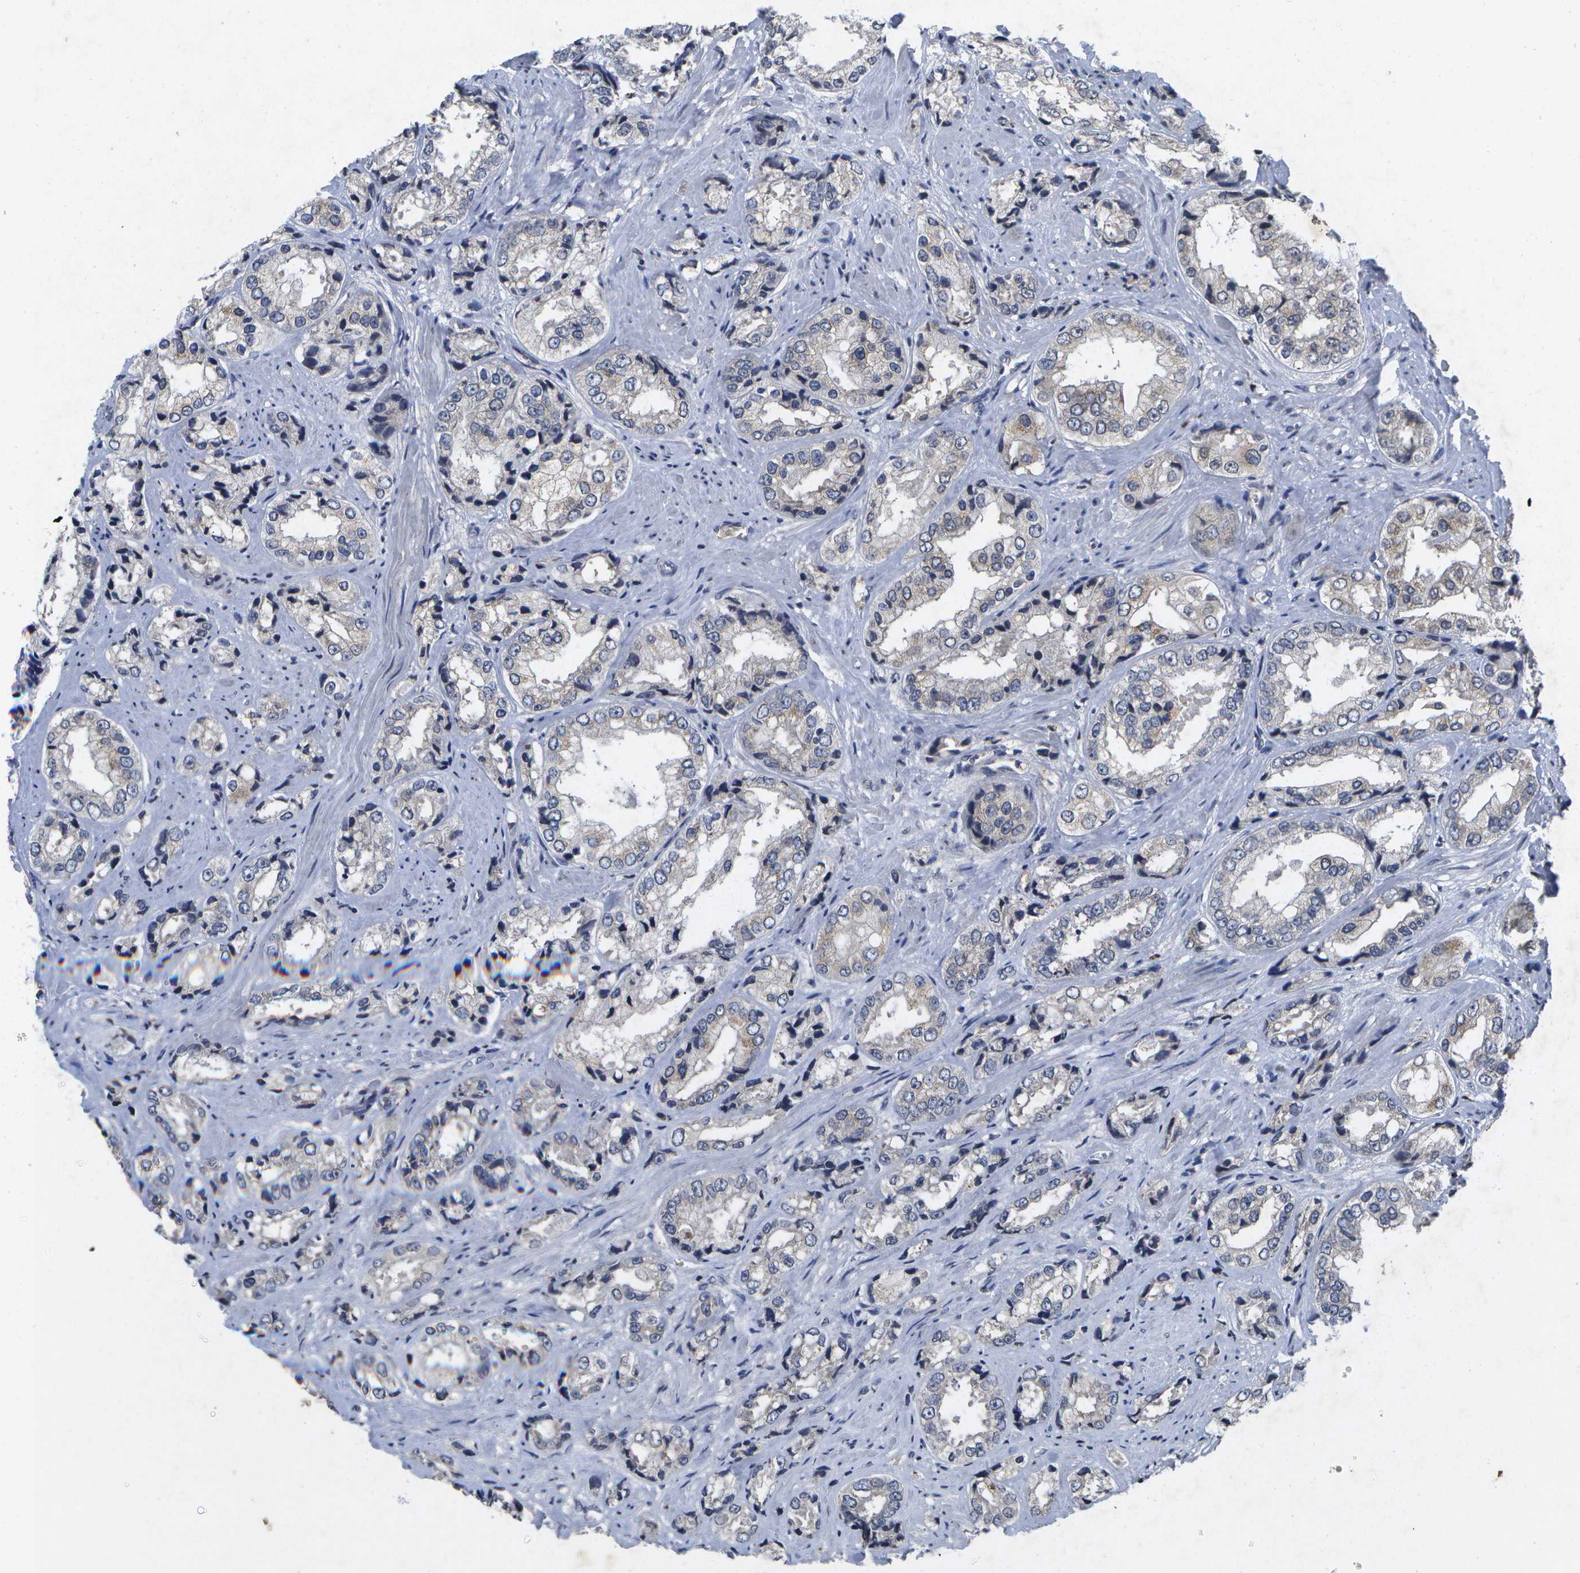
{"staining": {"intensity": "negative", "quantity": "none", "location": "none"}, "tissue": "prostate cancer", "cell_type": "Tumor cells", "image_type": "cancer", "snomed": [{"axis": "morphology", "description": "Adenocarcinoma, High grade"}, {"axis": "topography", "description": "Prostate"}], "caption": "Tumor cells are negative for brown protein staining in prostate cancer.", "gene": "KDELR1", "patient": {"sex": "male", "age": 61}}